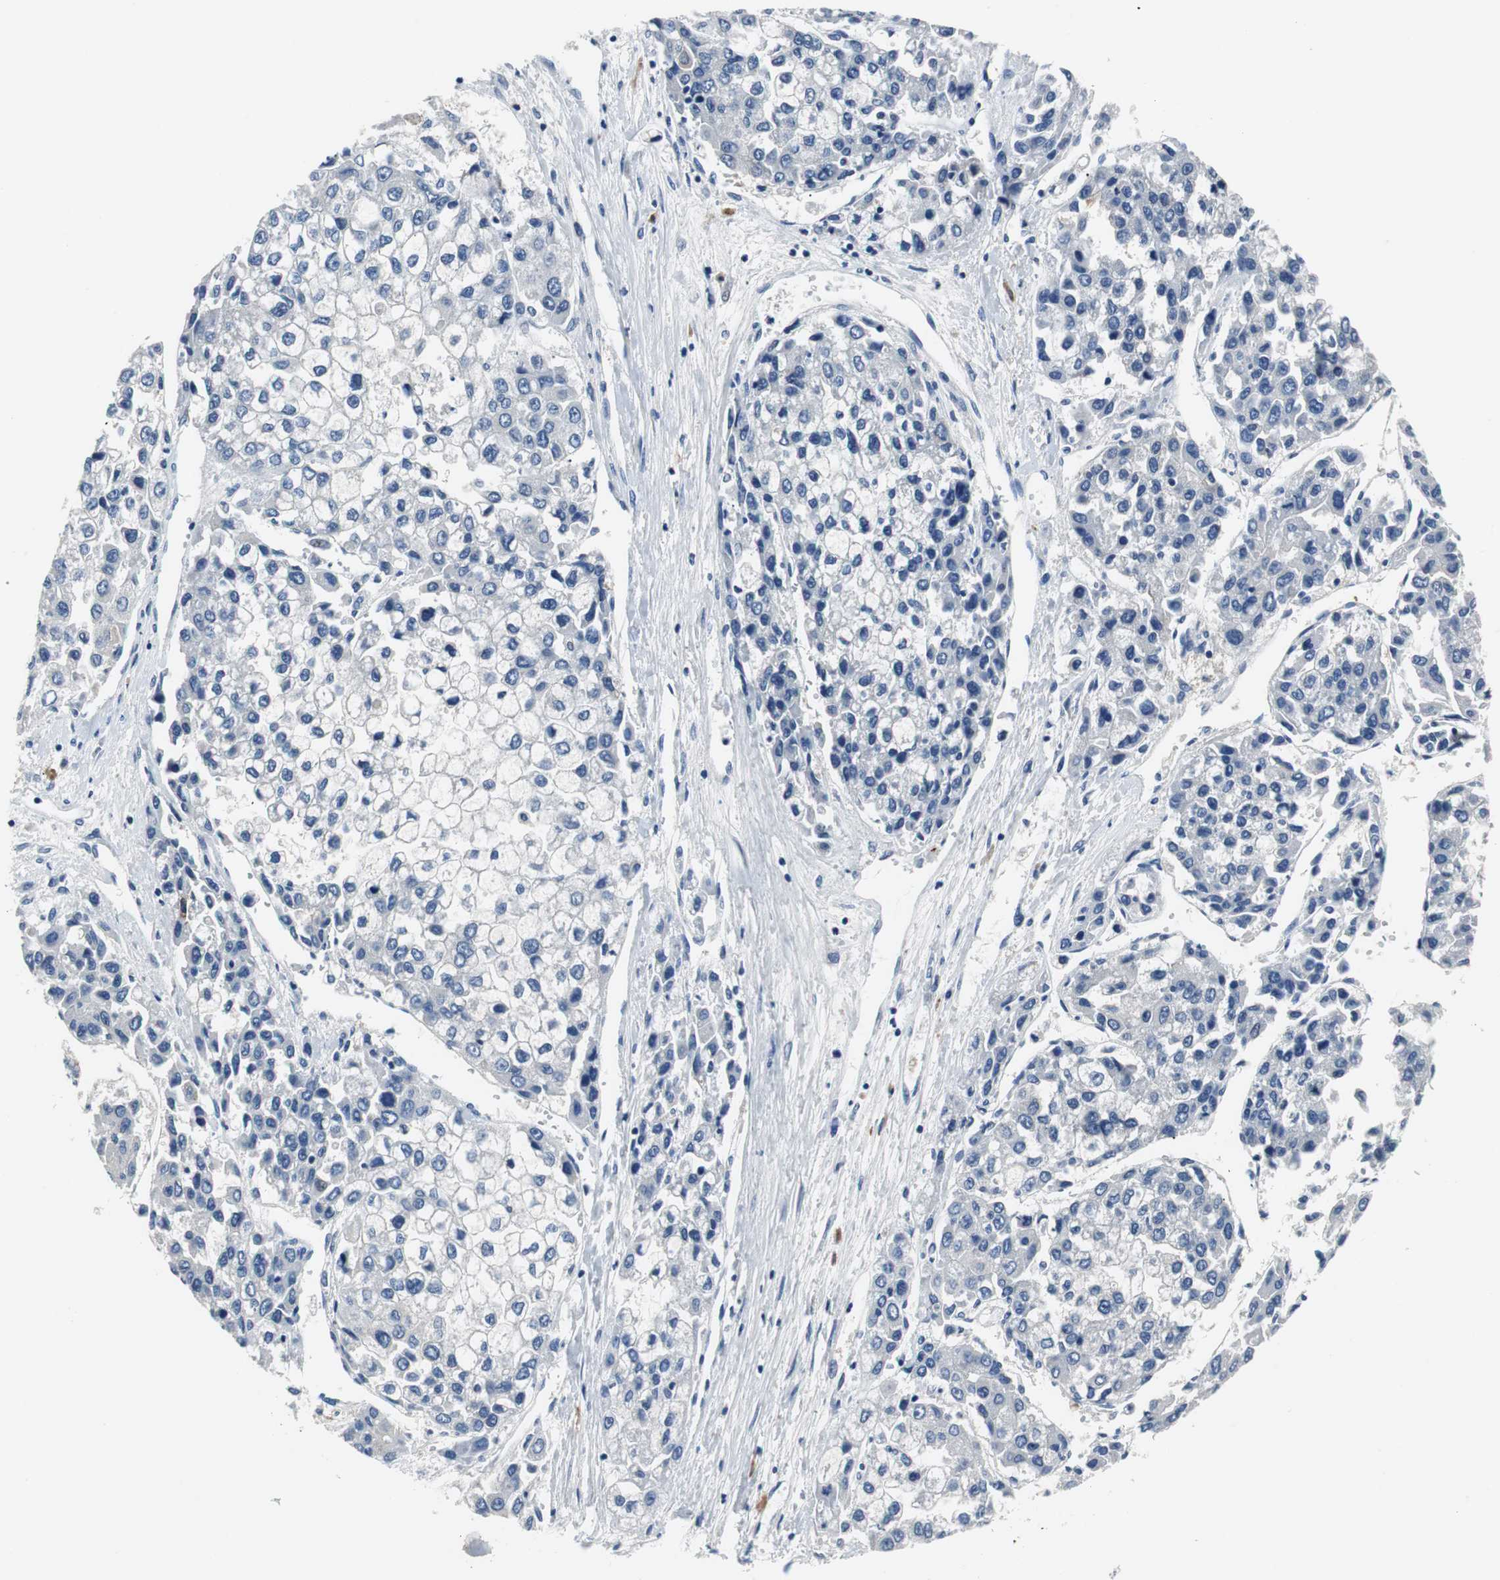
{"staining": {"intensity": "negative", "quantity": "none", "location": "none"}, "tissue": "liver cancer", "cell_type": "Tumor cells", "image_type": "cancer", "snomed": [{"axis": "morphology", "description": "Carcinoma, Hepatocellular, NOS"}, {"axis": "topography", "description": "Liver"}], "caption": "Tumor cells show no significant positivity in liver cancer. Brightfield microscopy of immunohistochemistry (IHC) stained with DAB (3,3'-diaminobenzidine) (brown) and hematoxylin (blue), captured at high magnification.", "gene": "PI15", "patient": {"sex": "female", "age": 66}}